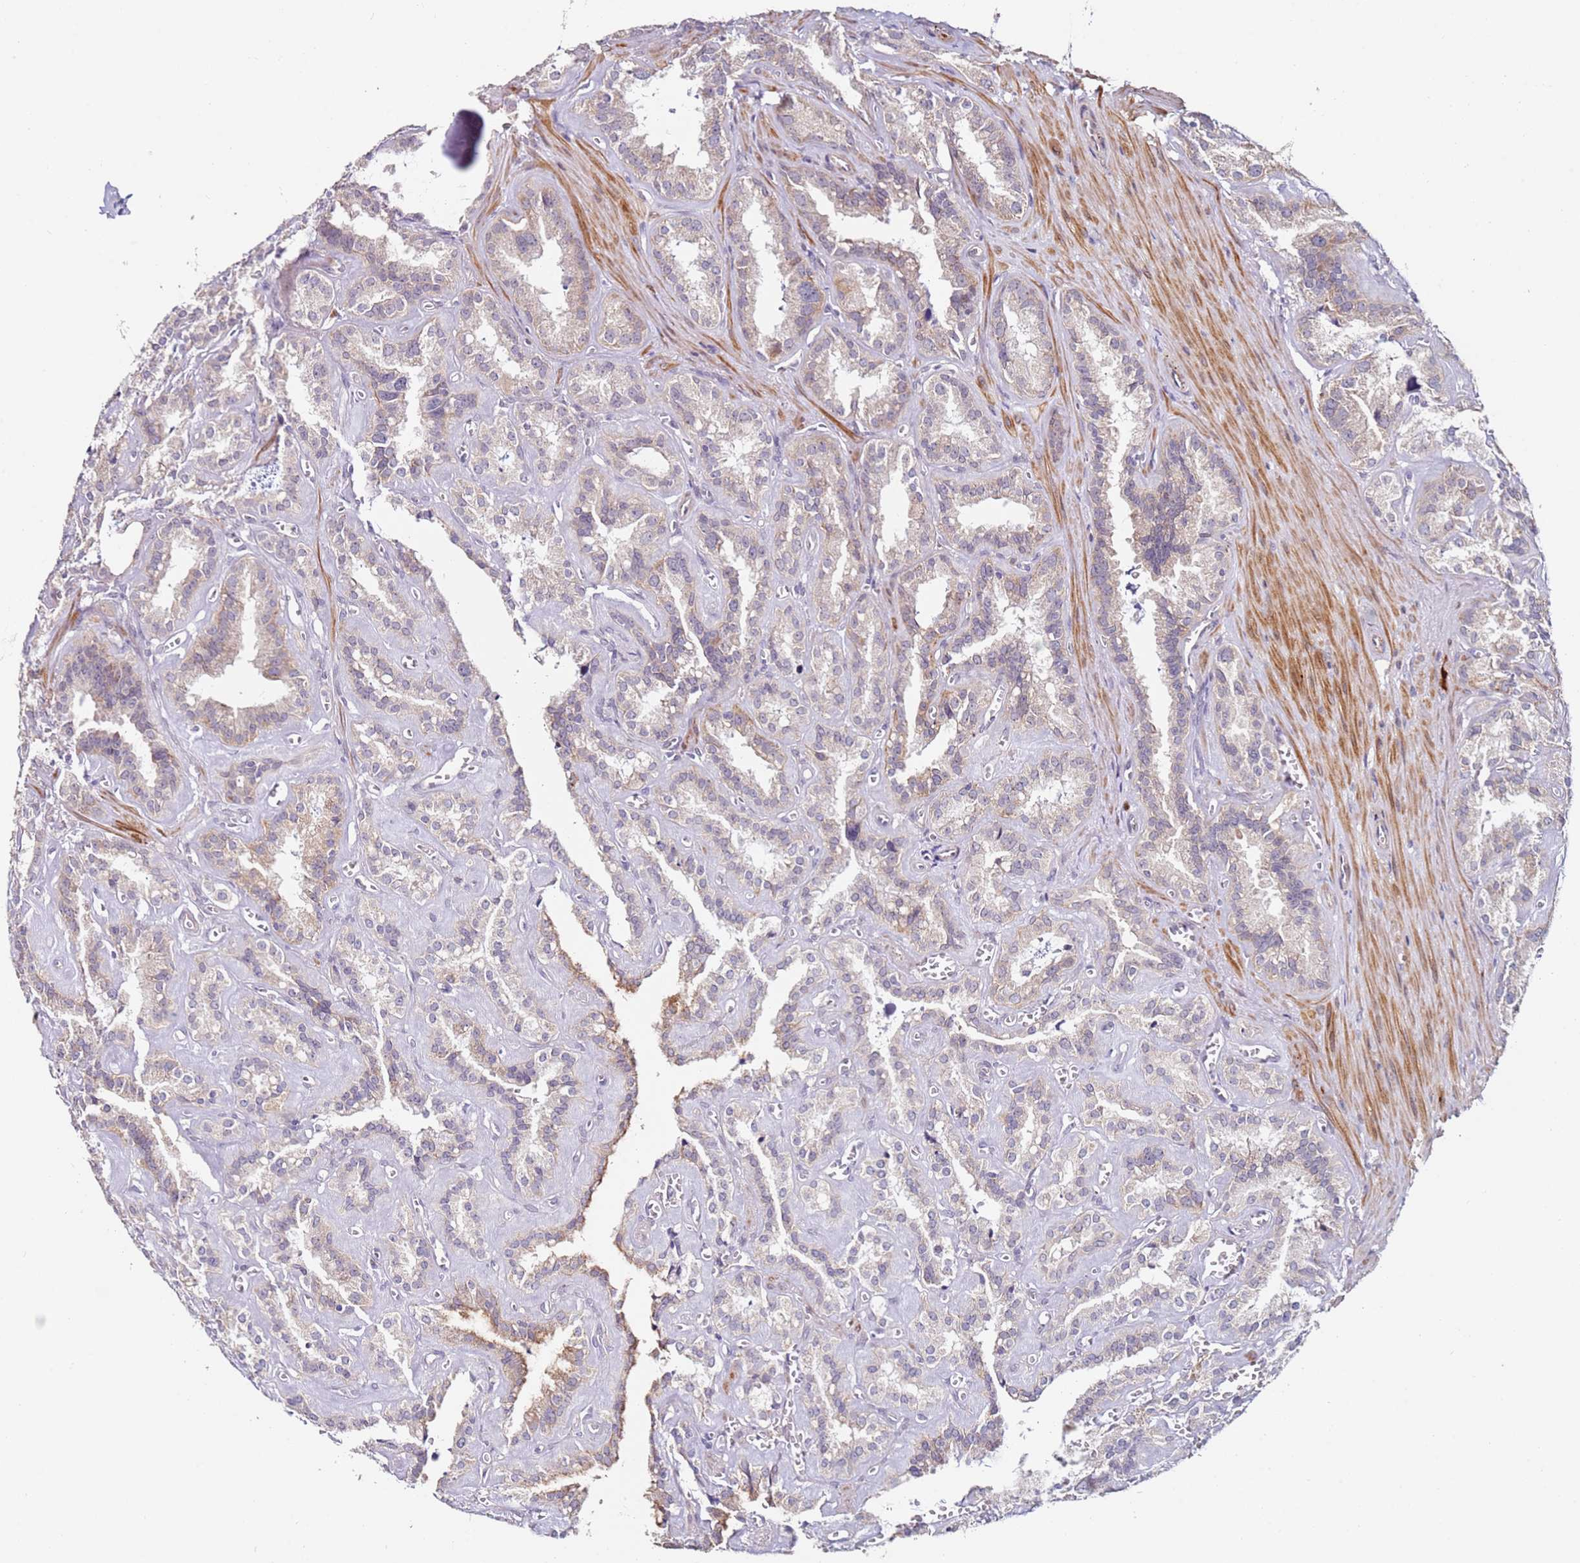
{"staining": {"intensity": "moderate", "quantity": "25%-75%", "location": "cytoplasmic/membranous"}, "tissue": "seminal vesicle", "cell_type": "Glandular cells", "image_type": "normal", "snomed": [{"axis": "morphology", "description": "Normal tissue, NOS"}, {"axis": "topography", "description": "Prostate"}, {"axis": "topography", "description": "Seminal veicle"}], "caption": "Seminal vesicle stained for a protein exhibits moderate cytoplasmic/membranous positivity in glandular cells. (Stains: DAB (3,3'-diaminobenzidine) in brown, nuclei in blue, Microscopy: brightfield microscopy at high magnification).", "gene": "RARS2", "patient": {"sex": "male", "age": 59}}